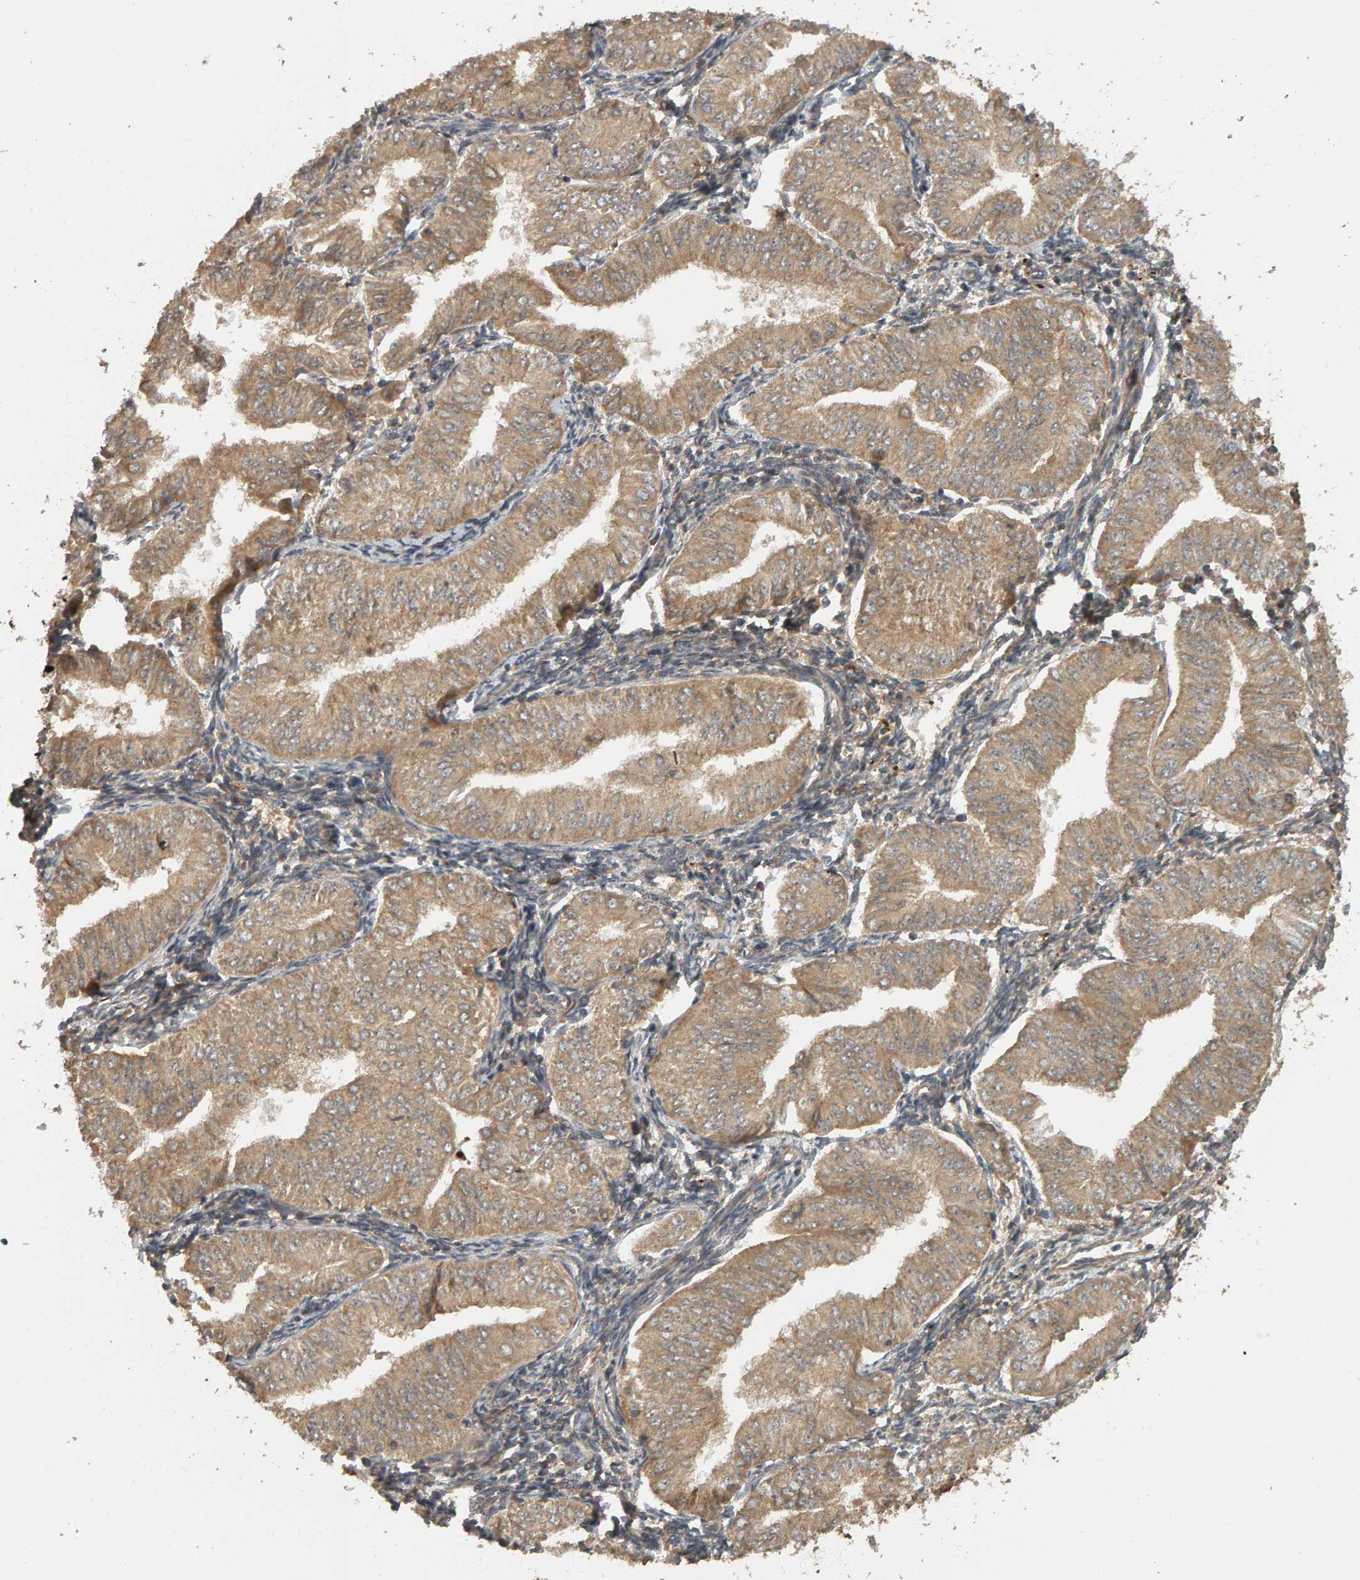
{"staining": {"intensity": "weak", "quantity": ">75%", "location": "cytoplasmic/membranous"}, "tissue": "endometrial cancer", "cell_type": "Tumor cells", "image_type": "cancer", "snomed": [{"axis": "morphology", "description": "Normal tissue, NOS"}, {"axis": "morphology", "description": "Adenocarcinoma, NOS"}, {"axis": "topography", "description": "Endometrium"}], "caption": "Human adenocarcinoma (endometrial) stained with a protein marker reveals weak staining in tumor cells.", "gene": "ZFAND1", "patient": {"sex": "female", "age": 53}}